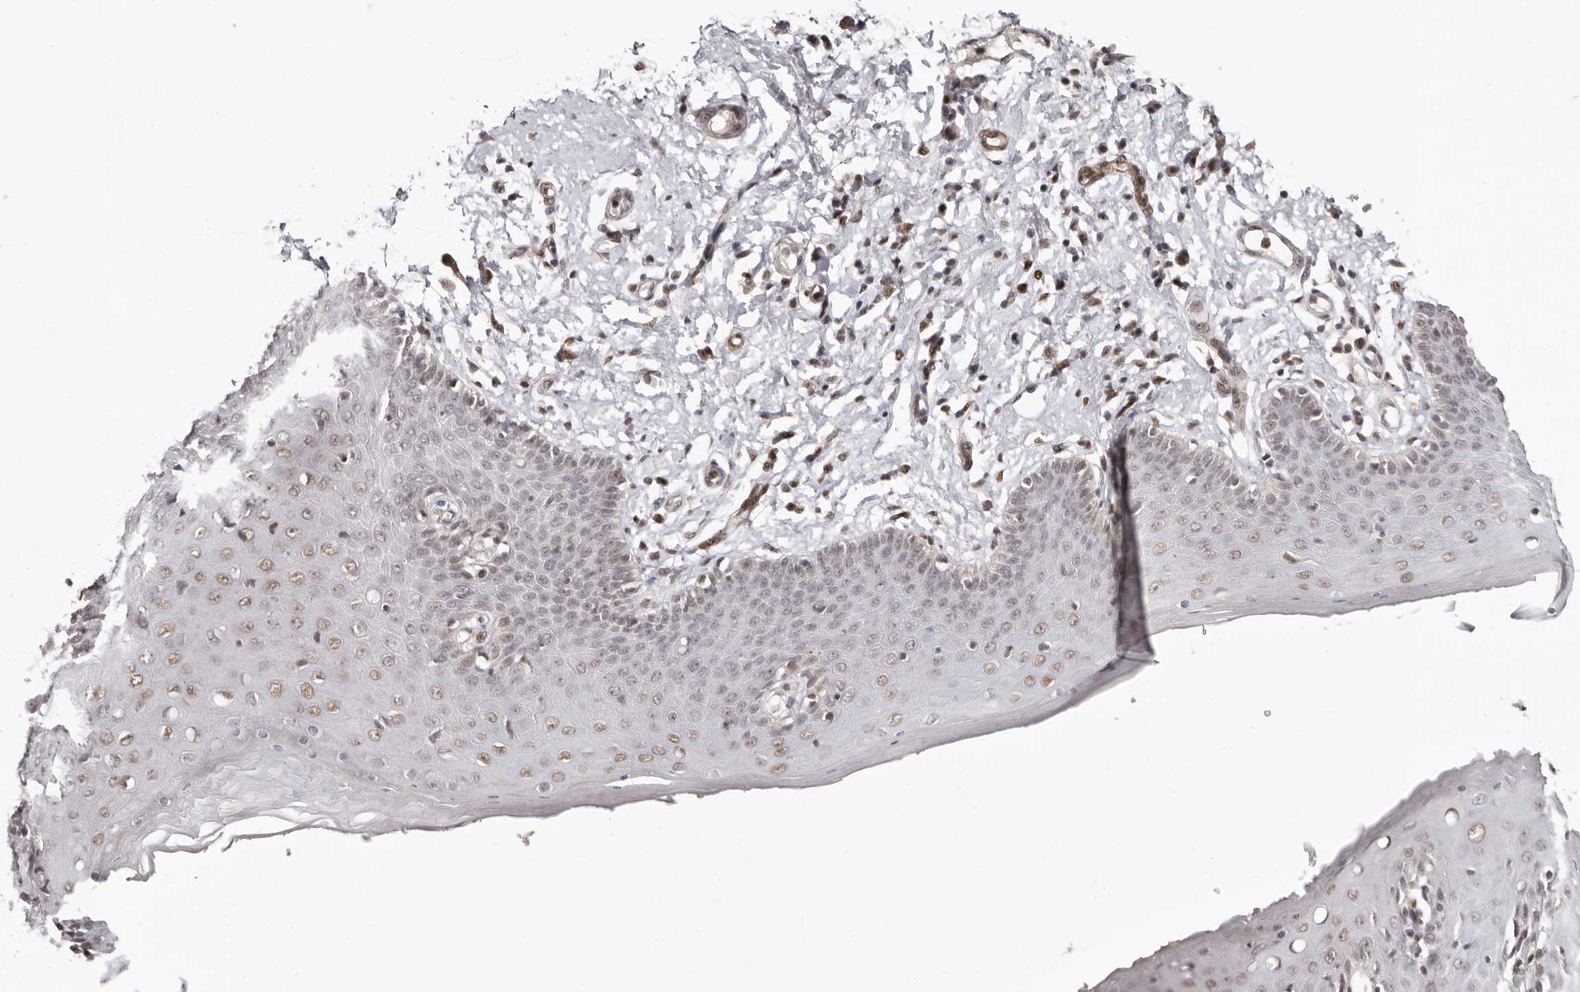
{"staining": {"intensity": "moderate", "quantity": "25%-75%", "location": "cytoplasmic/membranous,nuclear"}, "tissue": "skin", "cell_type": "Epidermal cells", "image_type": "normal", "snomed": [{"axis": "morphology", "description": "Normal tissue, NOS"}, {"axis": "topography", "description": "Vulva"}], "caption": "The immunohistochemical stain highlights moderate cytoplasmic/membranous,nuclear staining in epidermal cells of normal skin. (DAB (3,3'-diaminobenzidine) IHC, brown staining for protein, blue staining for nuclei).", "gene": "SMAD7", "patient": {"sex": "female", "age": 66}}